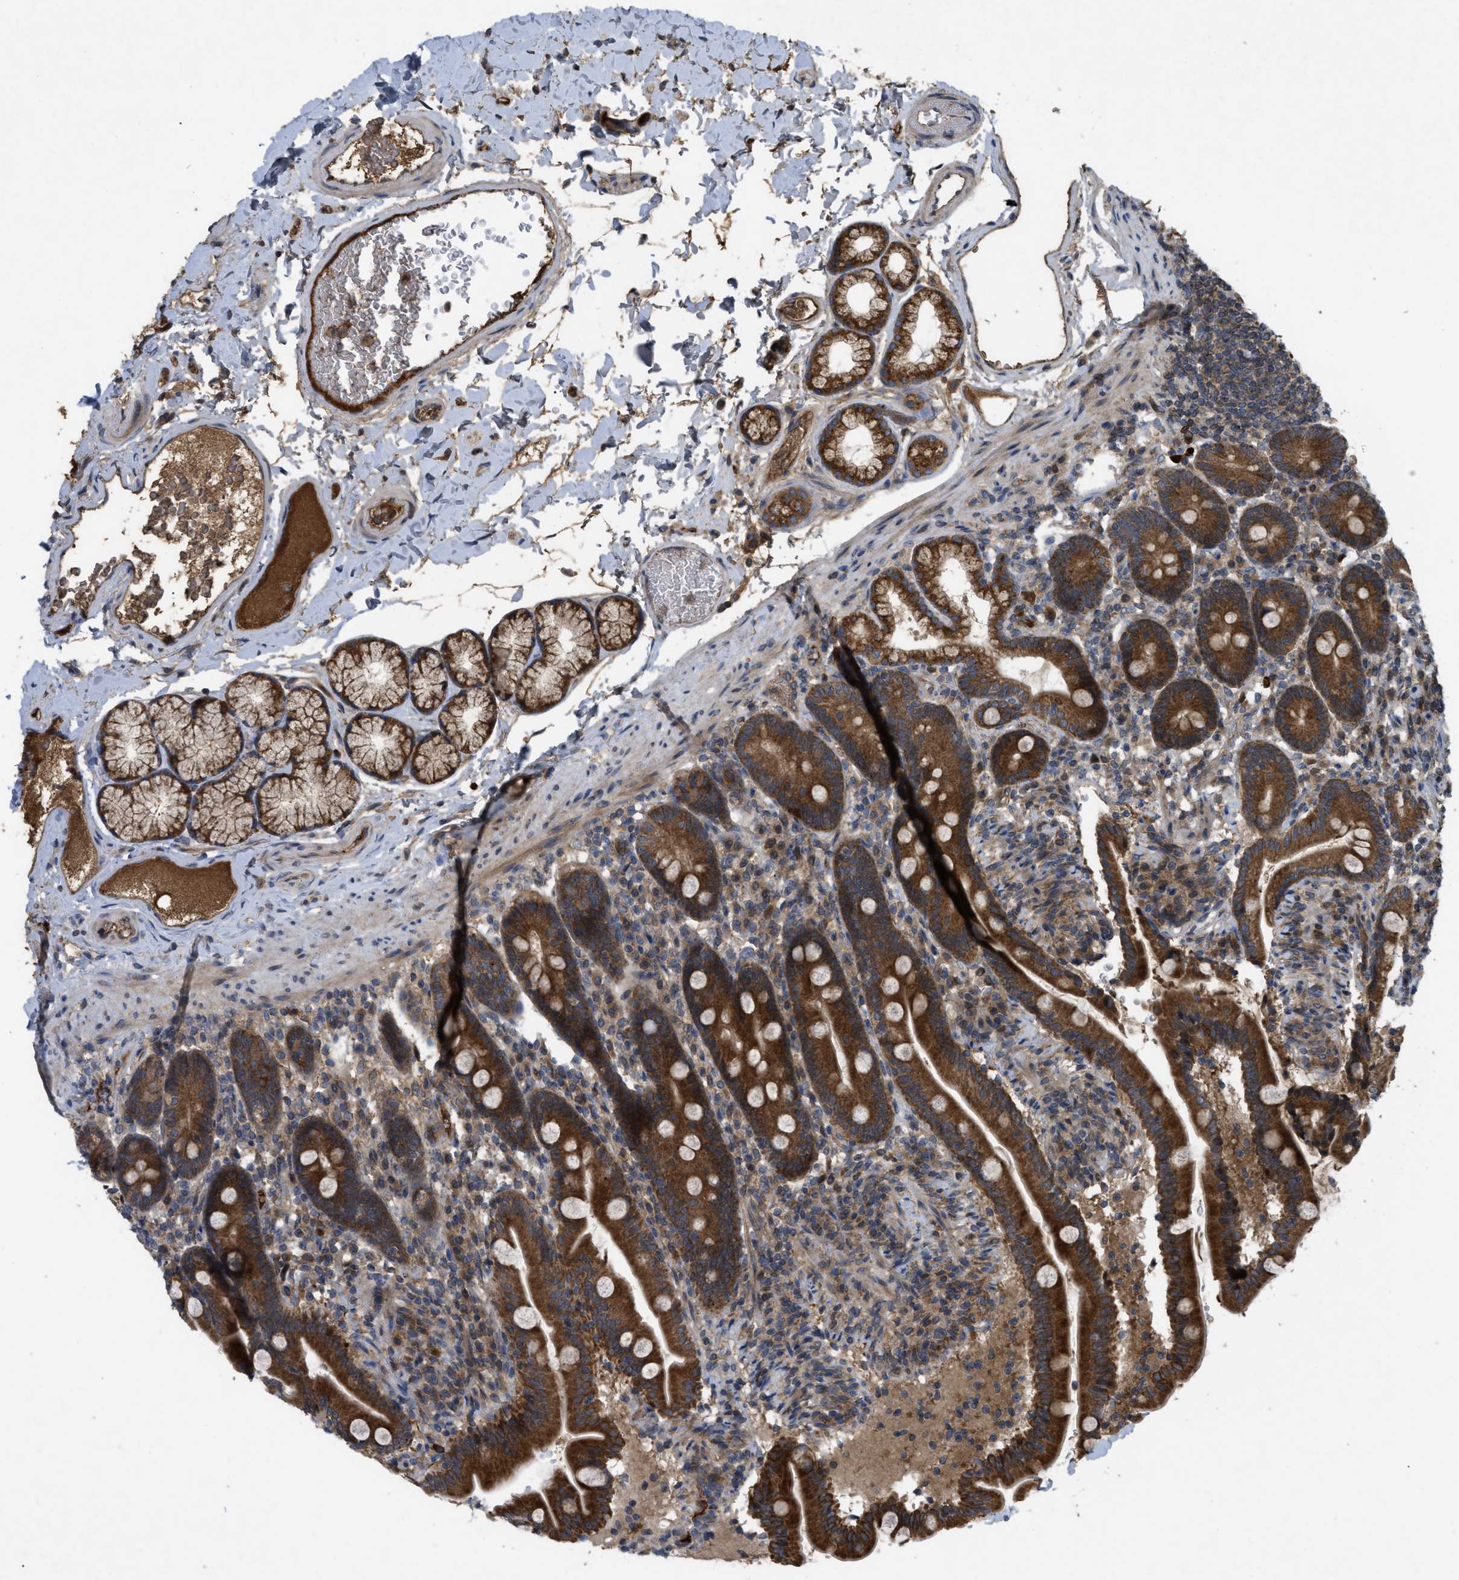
{"staining": {"intensity": "strong", "quantity": ">75%", "location": "cytoplasmic/membranous"}, "tissue": "duodenum", "cell_type": "Glandular cells", "image_type": "normal", "snomed": [{"axis": "morphology", "description": "Normal tissue, NOS"}, {"axis": "topography", "description": "Duodenum"}], "caption": "Duodenum stained with IHC reveals strong cytoplasmic/membranous staining in about >75% of glandular cells. The staining is performed using DAB (3,3'-diaminobenzidine) brown chromogen to label protein expression. The nuclei are counter-stained blue using hematoxylin.", "gene": "RAB2A", "patient": {"sex": "male", "age": 54}}